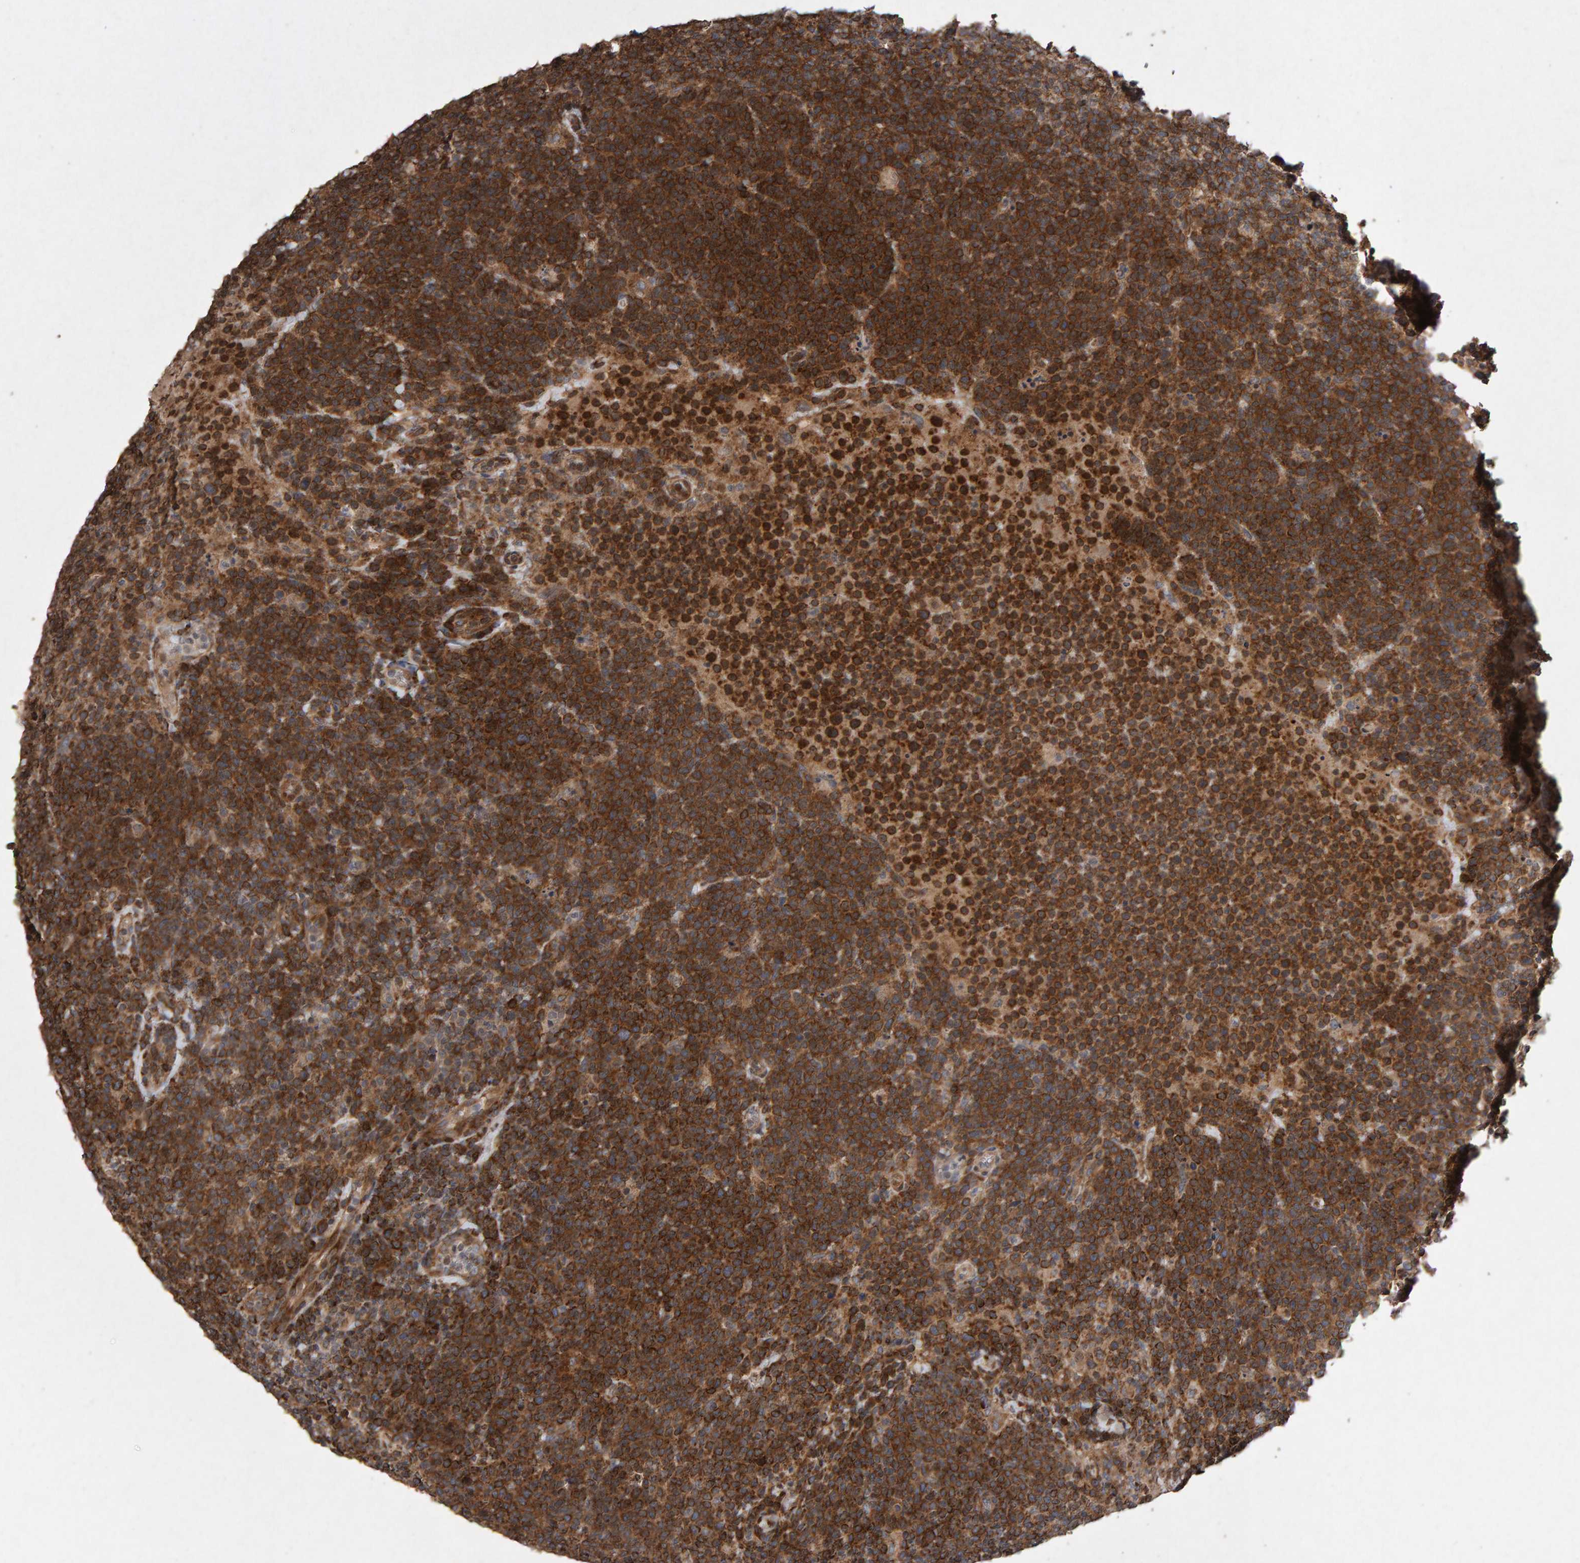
{"staining": {"intensity": "strong", "quantity": ">75%", "location": "cytoplasmic/membranous"}, "tissue": "lymphoma", "cell_type": "Tumor cells", "image_type": "cancer", "snomed": [{"axis": "morphology", "description": "Malignant lymphoma, non-Hodgkin's type, High grade"}, {"axis": "topography", "description": "Lymph node"}], "caption": "Human lymphoma stained for a protein (brown) shows strong cytoplasmic/membranous positive staining in approximately >75% of tumor cells.", "gene": "OSBP2", "patient": {"sex": "male", "age": 61}}